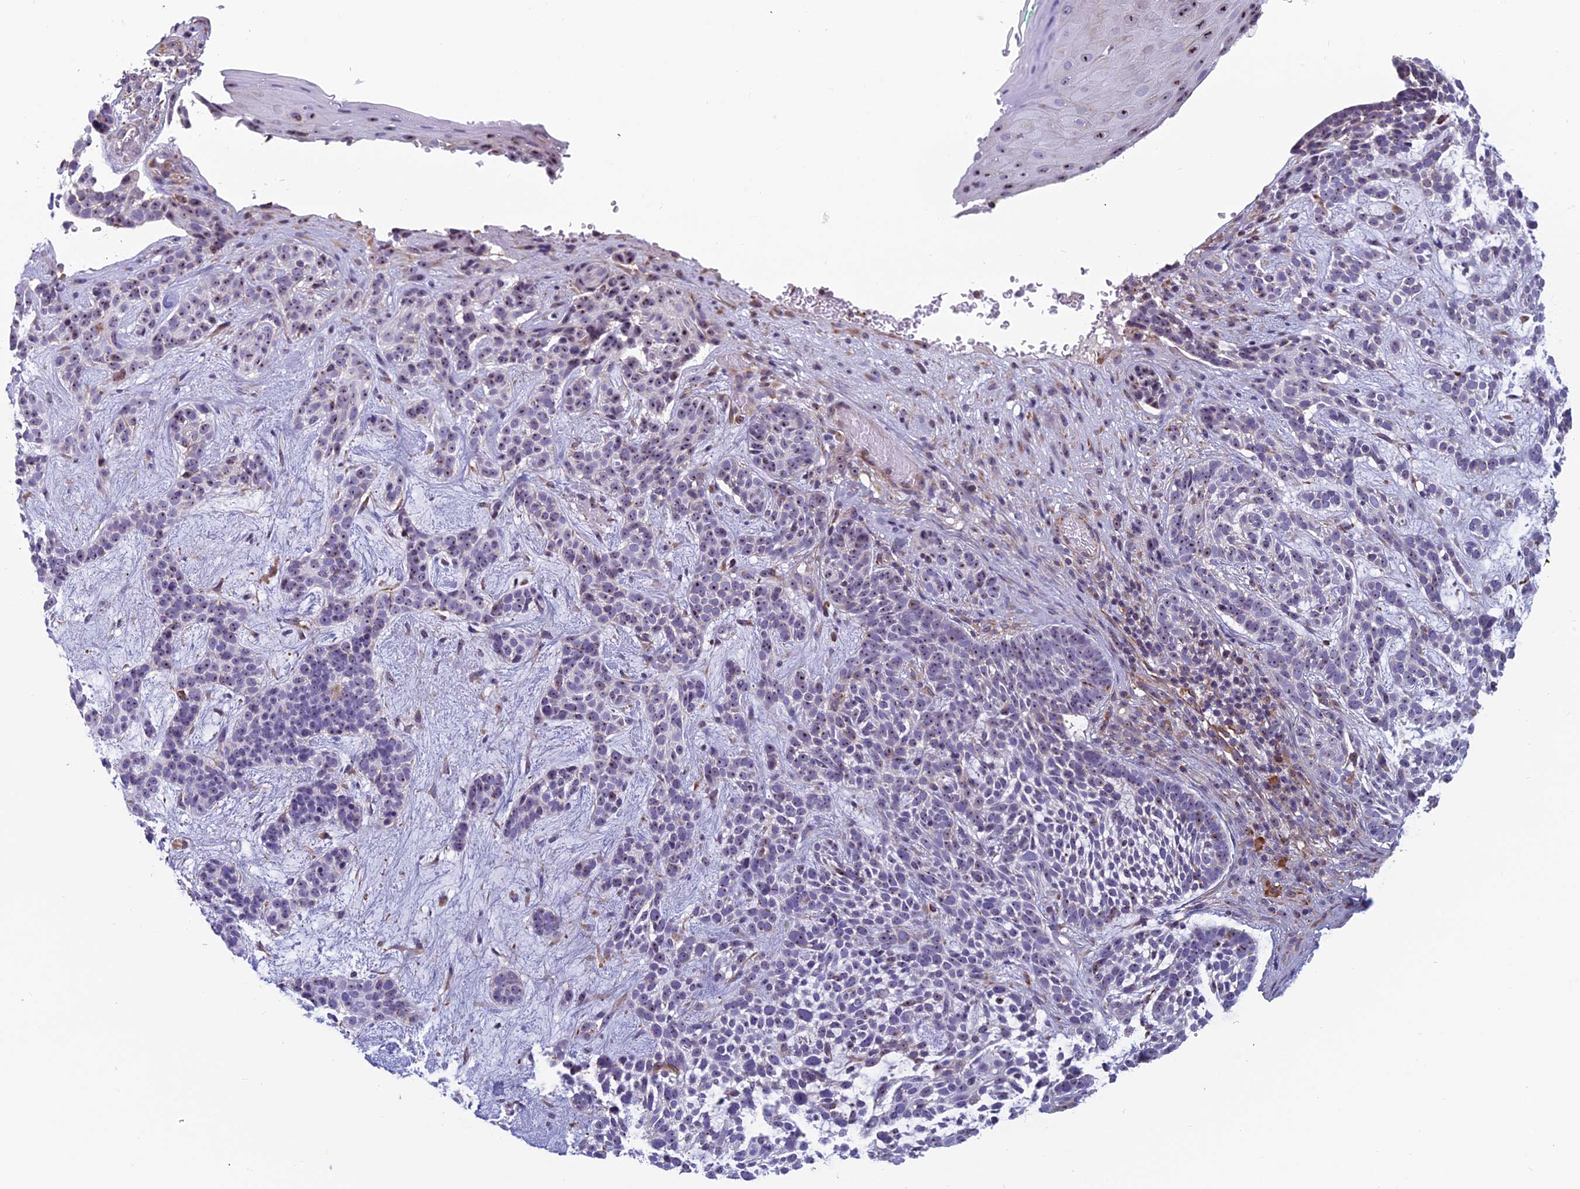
{"staining": {"intensity": "moderate", "quantity": "<25%", "location": "nuclear"}, "tissue": "skin cancer", "cell_type": "Tumor cells", "image_type": "cancer", "snomed": [{"axis": "morphology", "description": "Basal cell carcinoma"}, {"axis": "topography", "description": "Skin"}], "caption": "This is an image of immunohistochemistry staining of basal cell carcinoma (skin), which shows moderate positivity in the nuclear of tumor cells.", "gene": "NOC2L", "patient": {"sex": "male", "age": 71}}